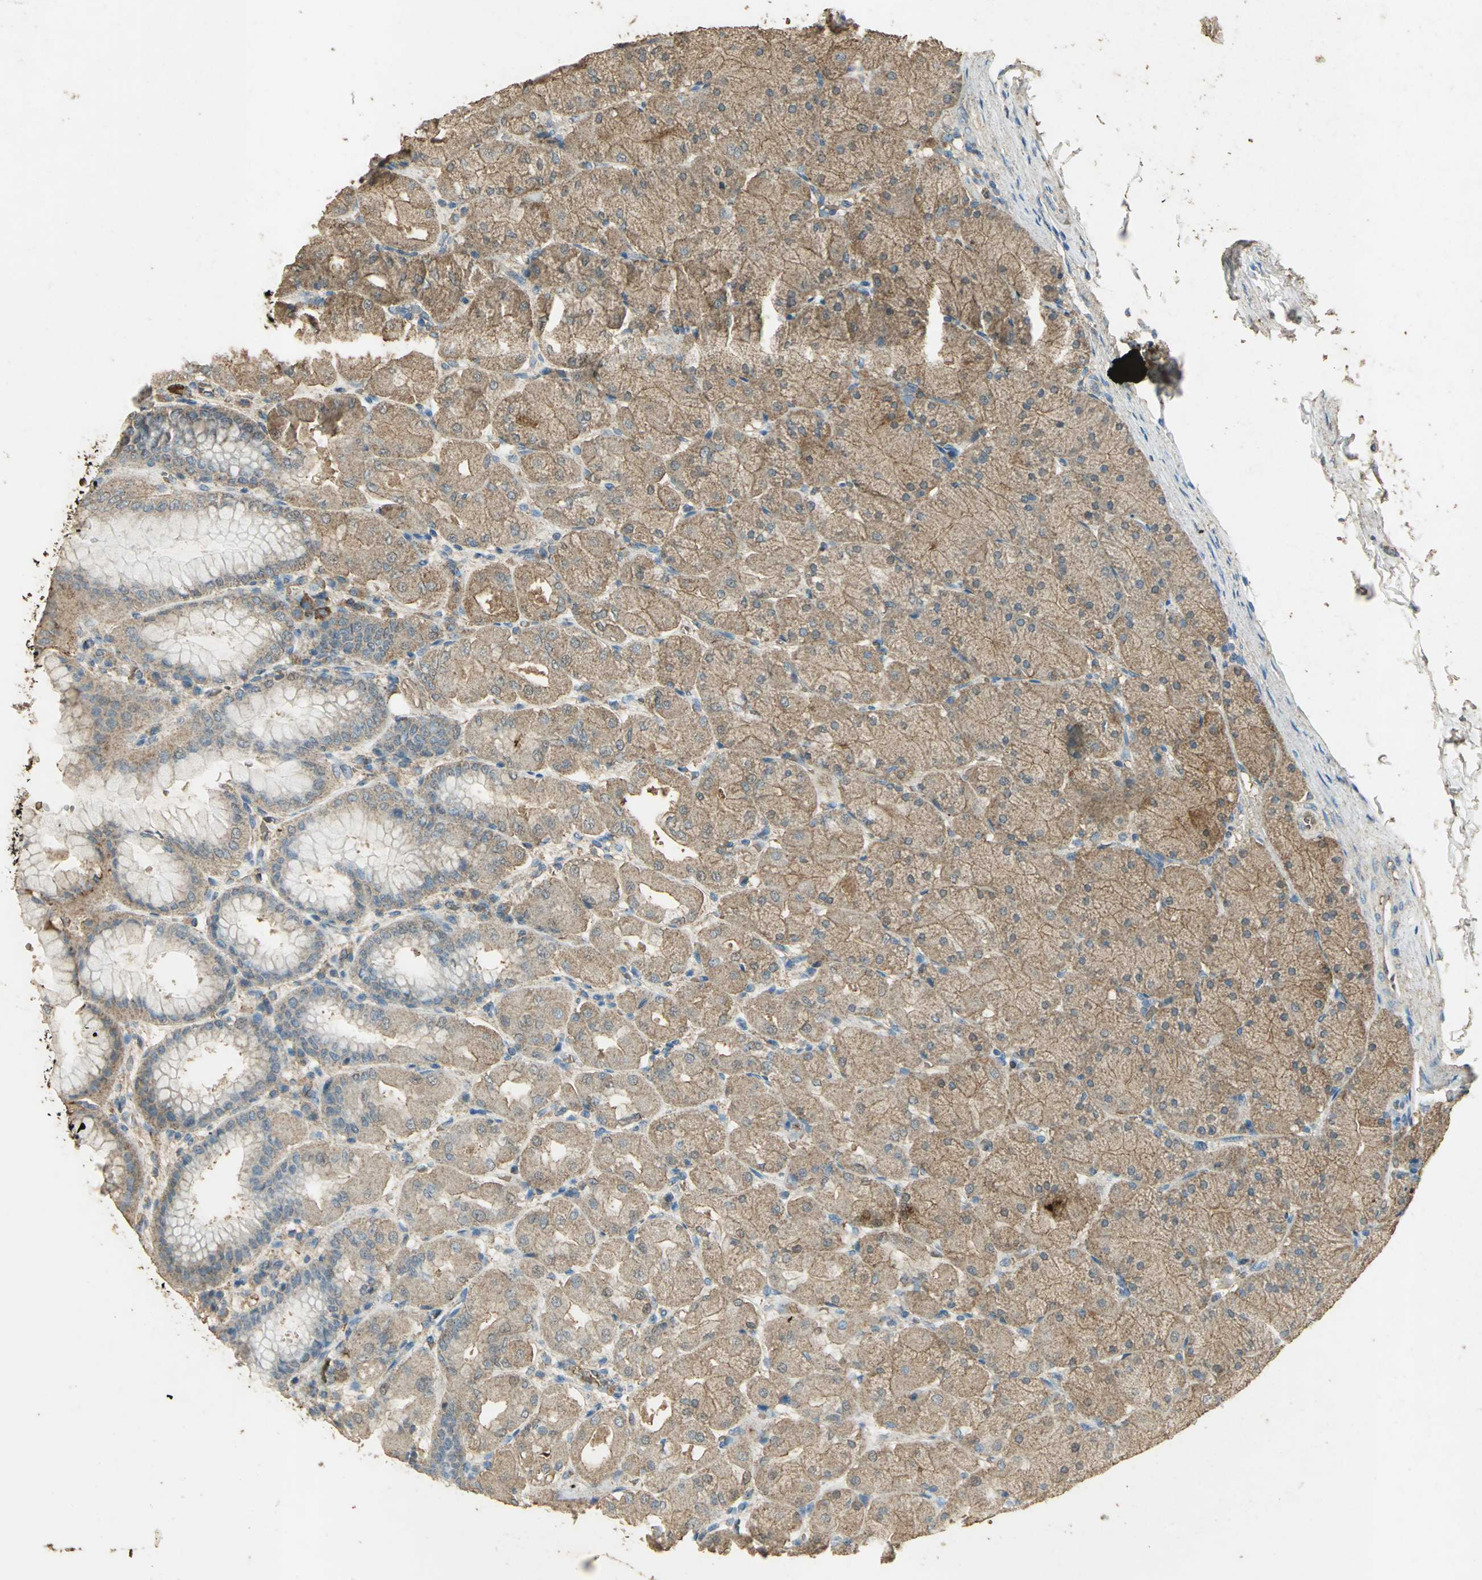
{"staining": {"intensity": "moderate", "quantity": ">75%", "location": "cytoplasmic/membranous"}, "tissue": "stomach", "cell_type": "Glandular cells", "image_type": "normal", "snomed": [{"axis": "morphology", "description": "Normal tissue, NOS"}, {"axis": "topography", "description": "Stomach, upper"}], "caption": "Moderate cytoplasmic/membranous positivity for a protein is appreciated in approximately >75% of glandular cells of unremarkable stomach using immunohistochemistry.", "gene": "TRAPPC2", "patient": {"sex": "female", "age": 56}}